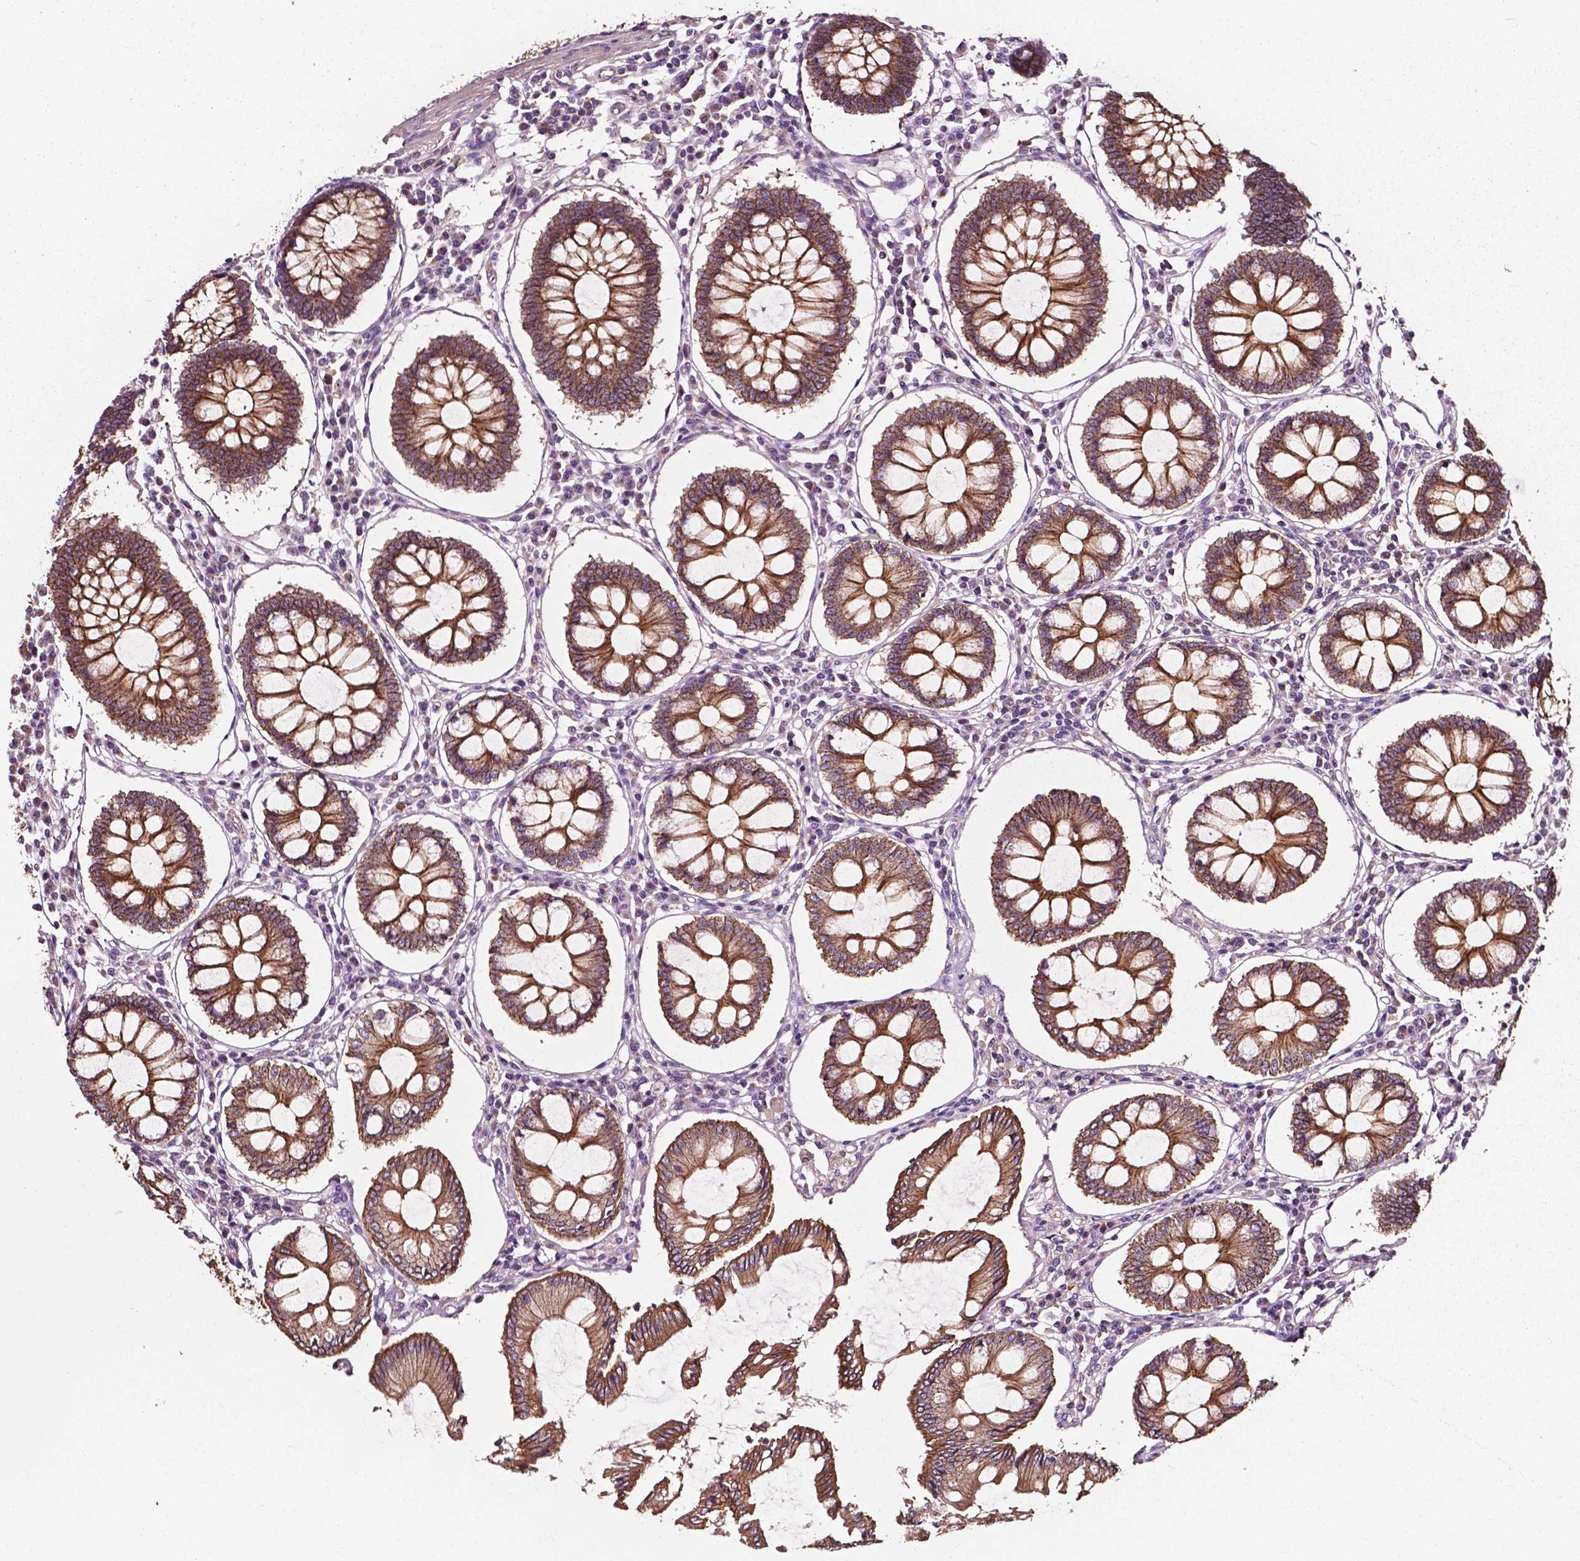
{"staining": {"intensity": "weak", "quantity": ">75%", "location": "cytoplasmic/membranous"}, "tissue": "colon", "cell_type": "Endothelial cells", "image_type": "normal", "snomed": [{"axis": "morphology", "description": "Normal tissue, NOS"}, {"axis": "morphology", "description": "Adenocarcinoma, NOS"}, {"axis": "topography", "description": "Colon"}], "caption": "Colon stained for a protein (brown) demonstrates weak cytoplasmic/membranous positive staining in approximately >75% of endothelial cells.", "gene": "ATG16L1", "patient": {"sex": "male", "age": 83}}